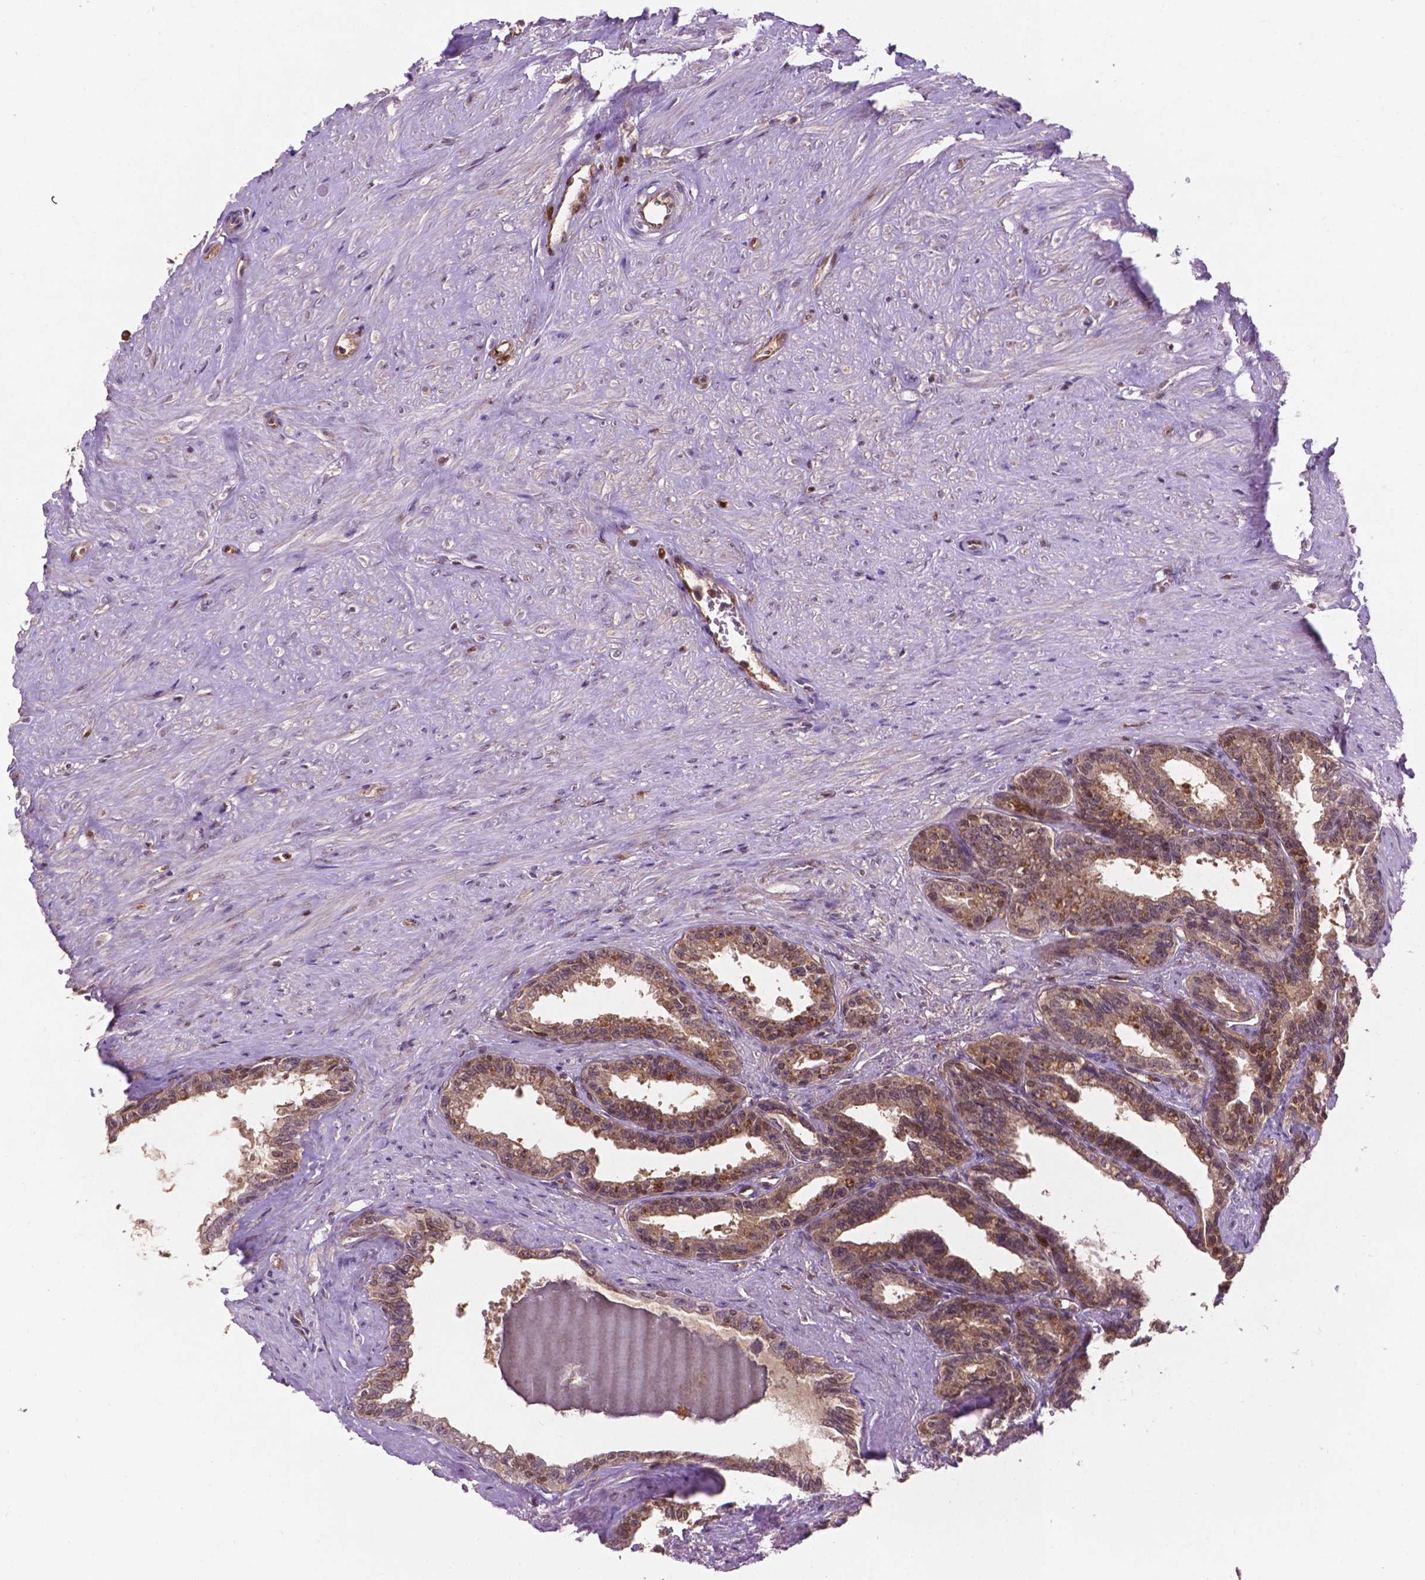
{"staining": {"intensity": "moderate", "quantity": "25%-75%", "location": "cytoplasmic/membranous,nuclear"}, "tissue": "seminal vesicle", "cell_type": "Glandular cells", "image_type": "normal", "snomed": [{"axis": "morphology", "description": "Normal tissue, NOS"}, {"axis": "morphology", "description": "Urothelial carcinoma, NOS"}, {"axis": "topography", "description": "Urinary bladder"}, {"axis": "topography", "description": "Seminal veicle"}], "caption": "Immunohistochemical staining of normal seminal vesicle displays medium levels of moderate cytoplasmic/membranous,nuclear positivity in about 25%-75% of glandular cells.", "gene": "UBE2L6", "patient": {"sex": "male", "age": 76}}